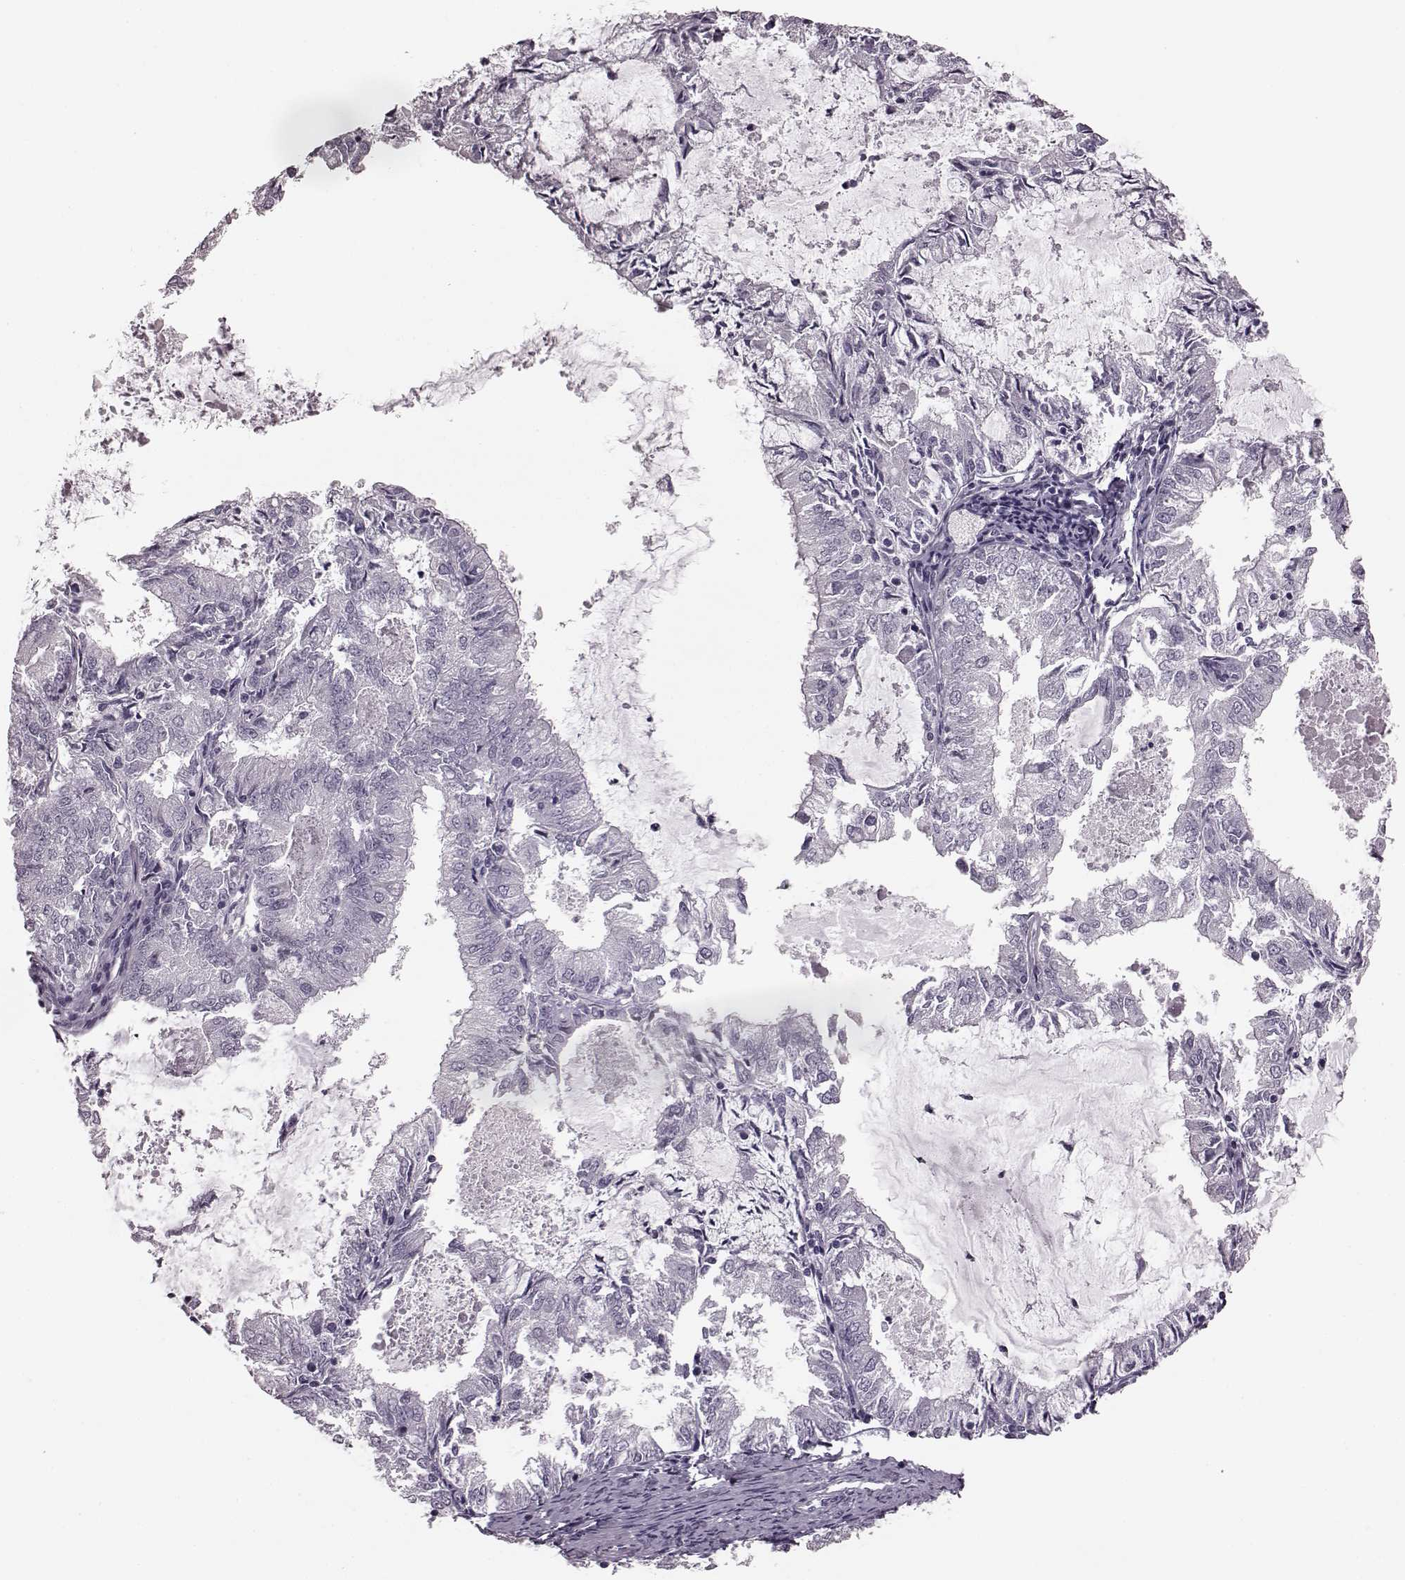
{"staining": {"intensity": "negative", "quantity": "none", "location": "none"}, "tissue": "endometrial cancer", "cell_type": "Tumor cells", "image_type": "cancer", "snomed": [{"axis": "morphology", "description": "Adenocarcinoma, NOS"}, {"axis": "topography", "description": "Endometrium"}], "caption": "Endometrial adenocarcinoma was stained to show a protein in brown. There is no significant staining in tumor cells.", "gene": "TRPM1", "patient": {"sex": "female", "age": 57}}